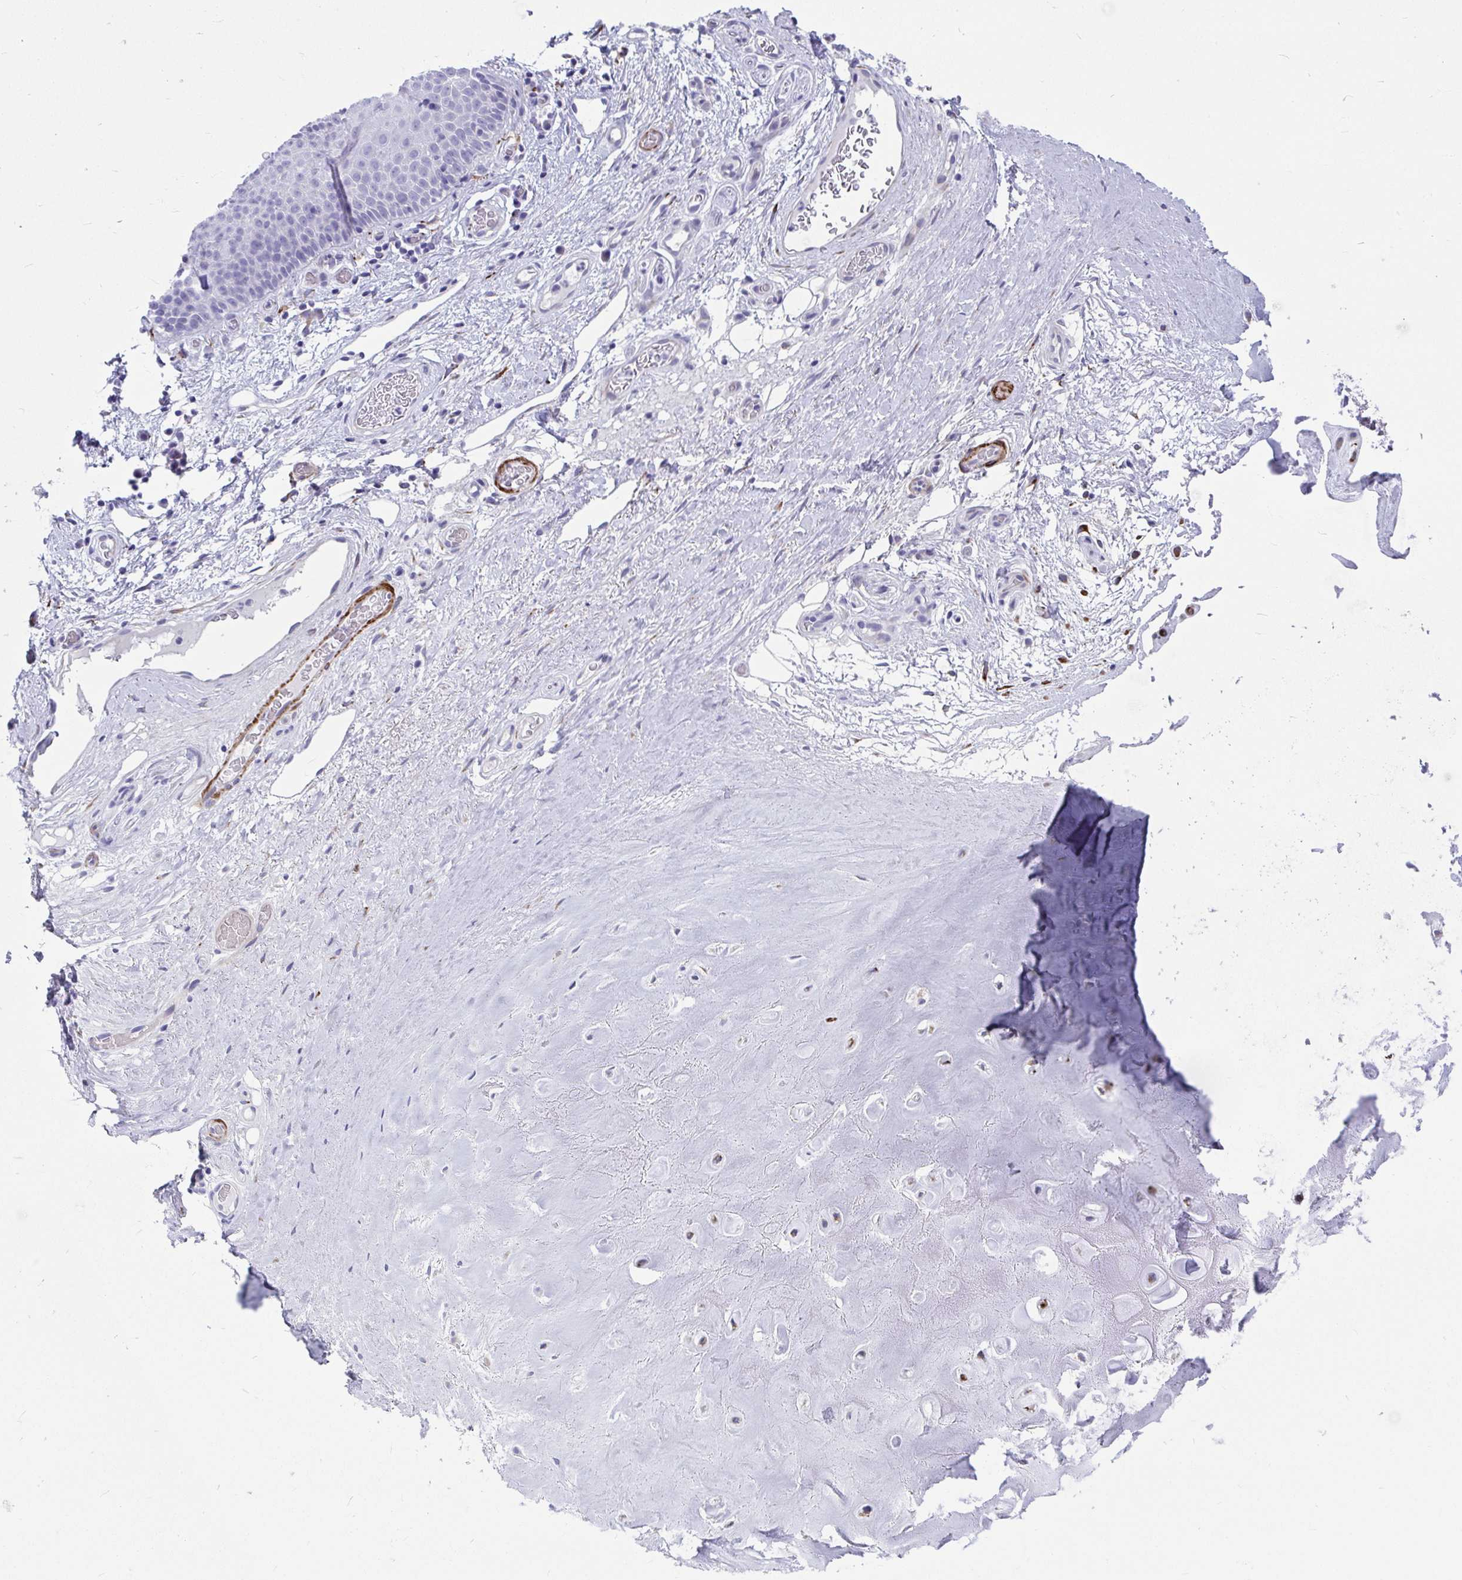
{"staining": {"intensity": "negative", "quantity": "none", "location": "none"}, "tissue": "adipose tissue", "cell_type": "Adipocytes", "image_type": "normal", "snomed": [{"axis": "morphology", "description": "Normal tissue, NOS"}, {"axis": "topography", "description": "Lymph node"}, {"axis": "topography", "description": "Cartilage tissue"}, {"axis": "topography", "description": "Nasopharynx"}], "caption": "Protein analysis of unremarkable adipose tissue exhibits no significant staining in adipocytes.", "gene": "GRXCR2", "patient": {"sex": "male", "age": 63}}